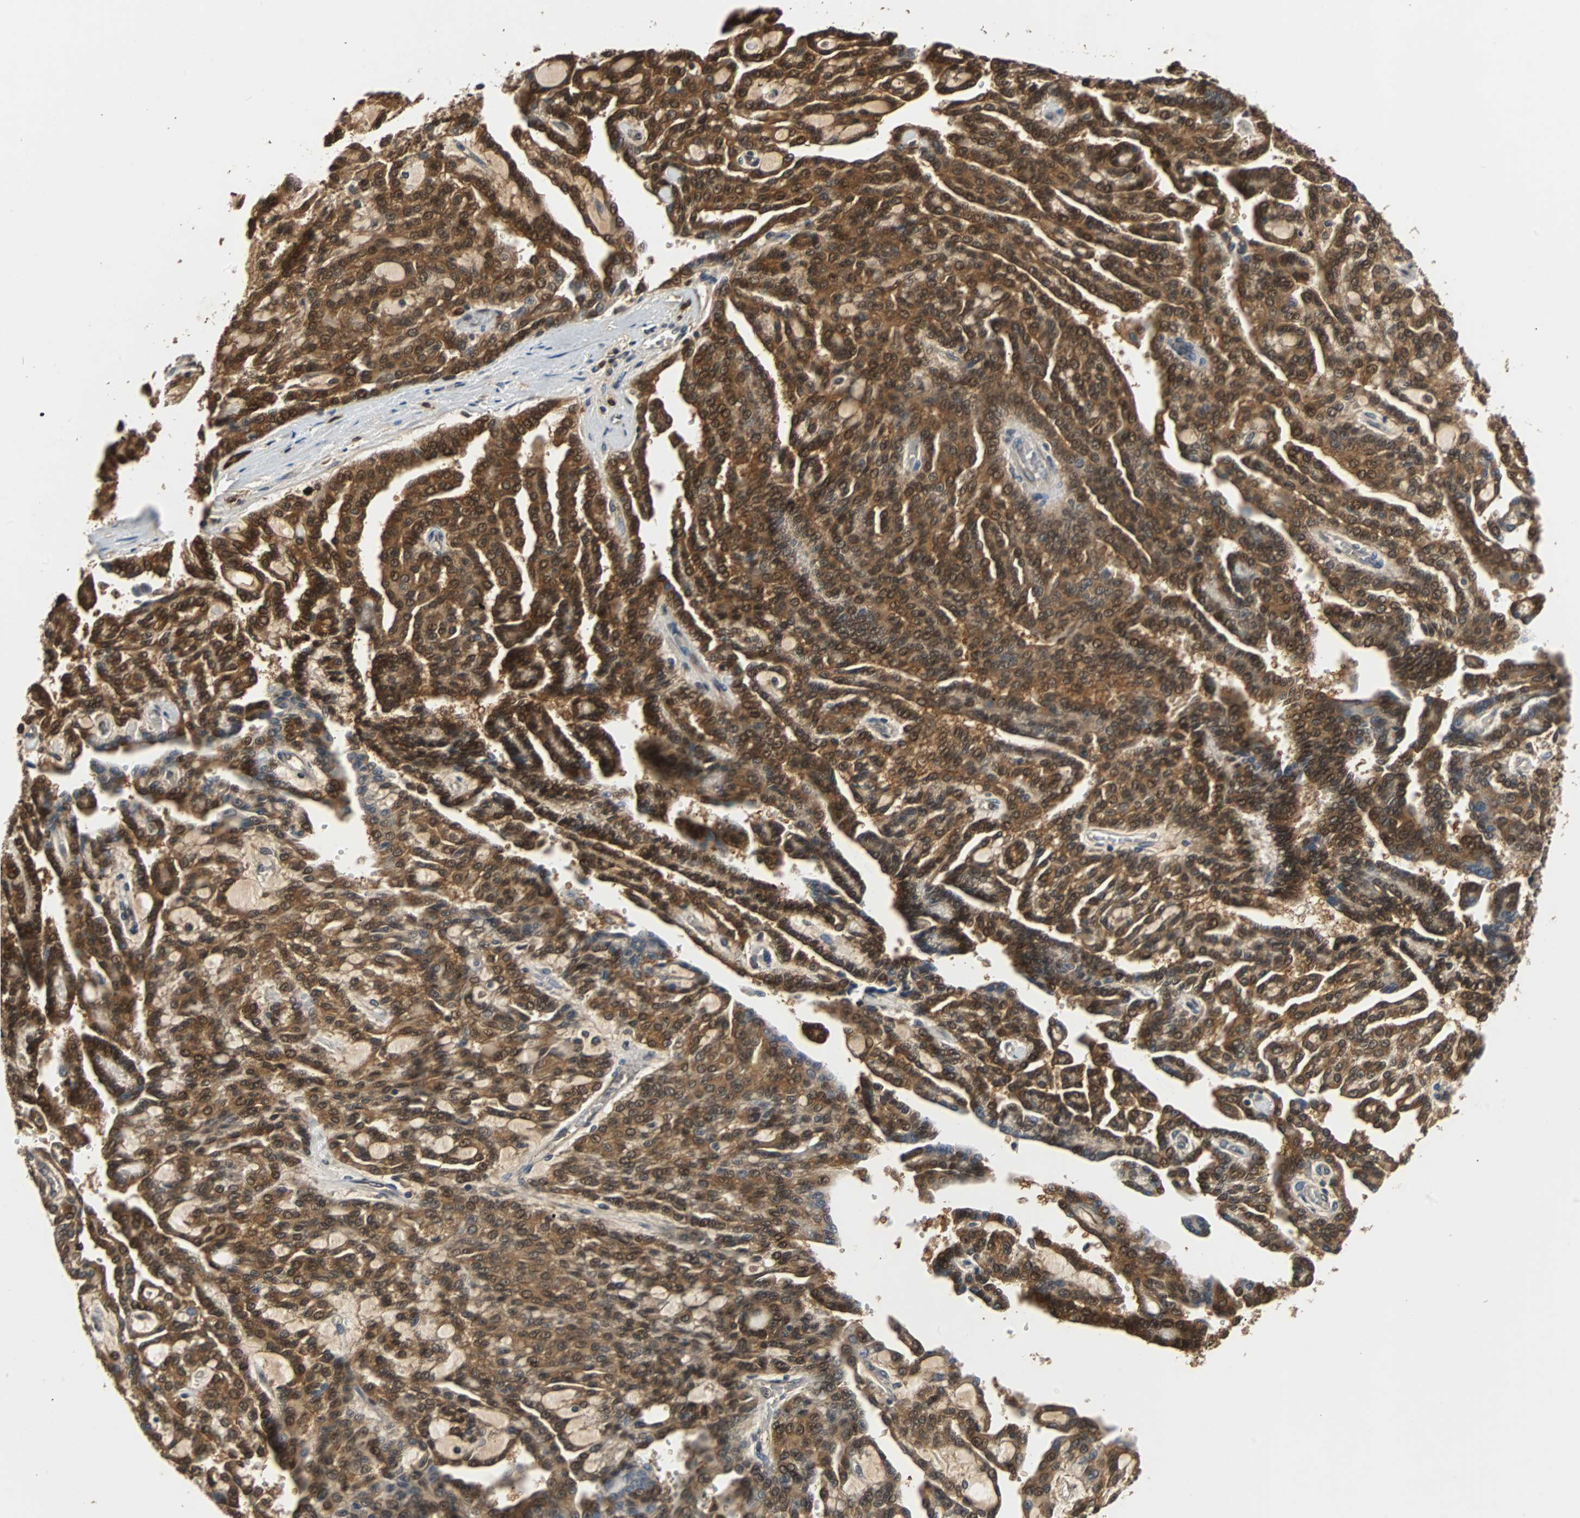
{"staining": {"intensity": "strong", "quantity": ">75%", "location": "cytoplasmic/membranous,nuclear"}, "tissue": "renal cancer", "cell_type": "Tumor cells", "image_type": "cancer", "snomed": [{"axis": "morphology", "description": "Adenocarcinoma, NOS"}, {"axis": "topography", "description": "Kidney"}], "caption": "Immunohistochemical staining of human adenocarcinoma (renal) reveals high levels of strong cytoplasmic/membranous and nuclear protein positivity in about >75% of tumor cells.", "gene": "PRDX6", "patient": {"sex": "male", "age": 63}}